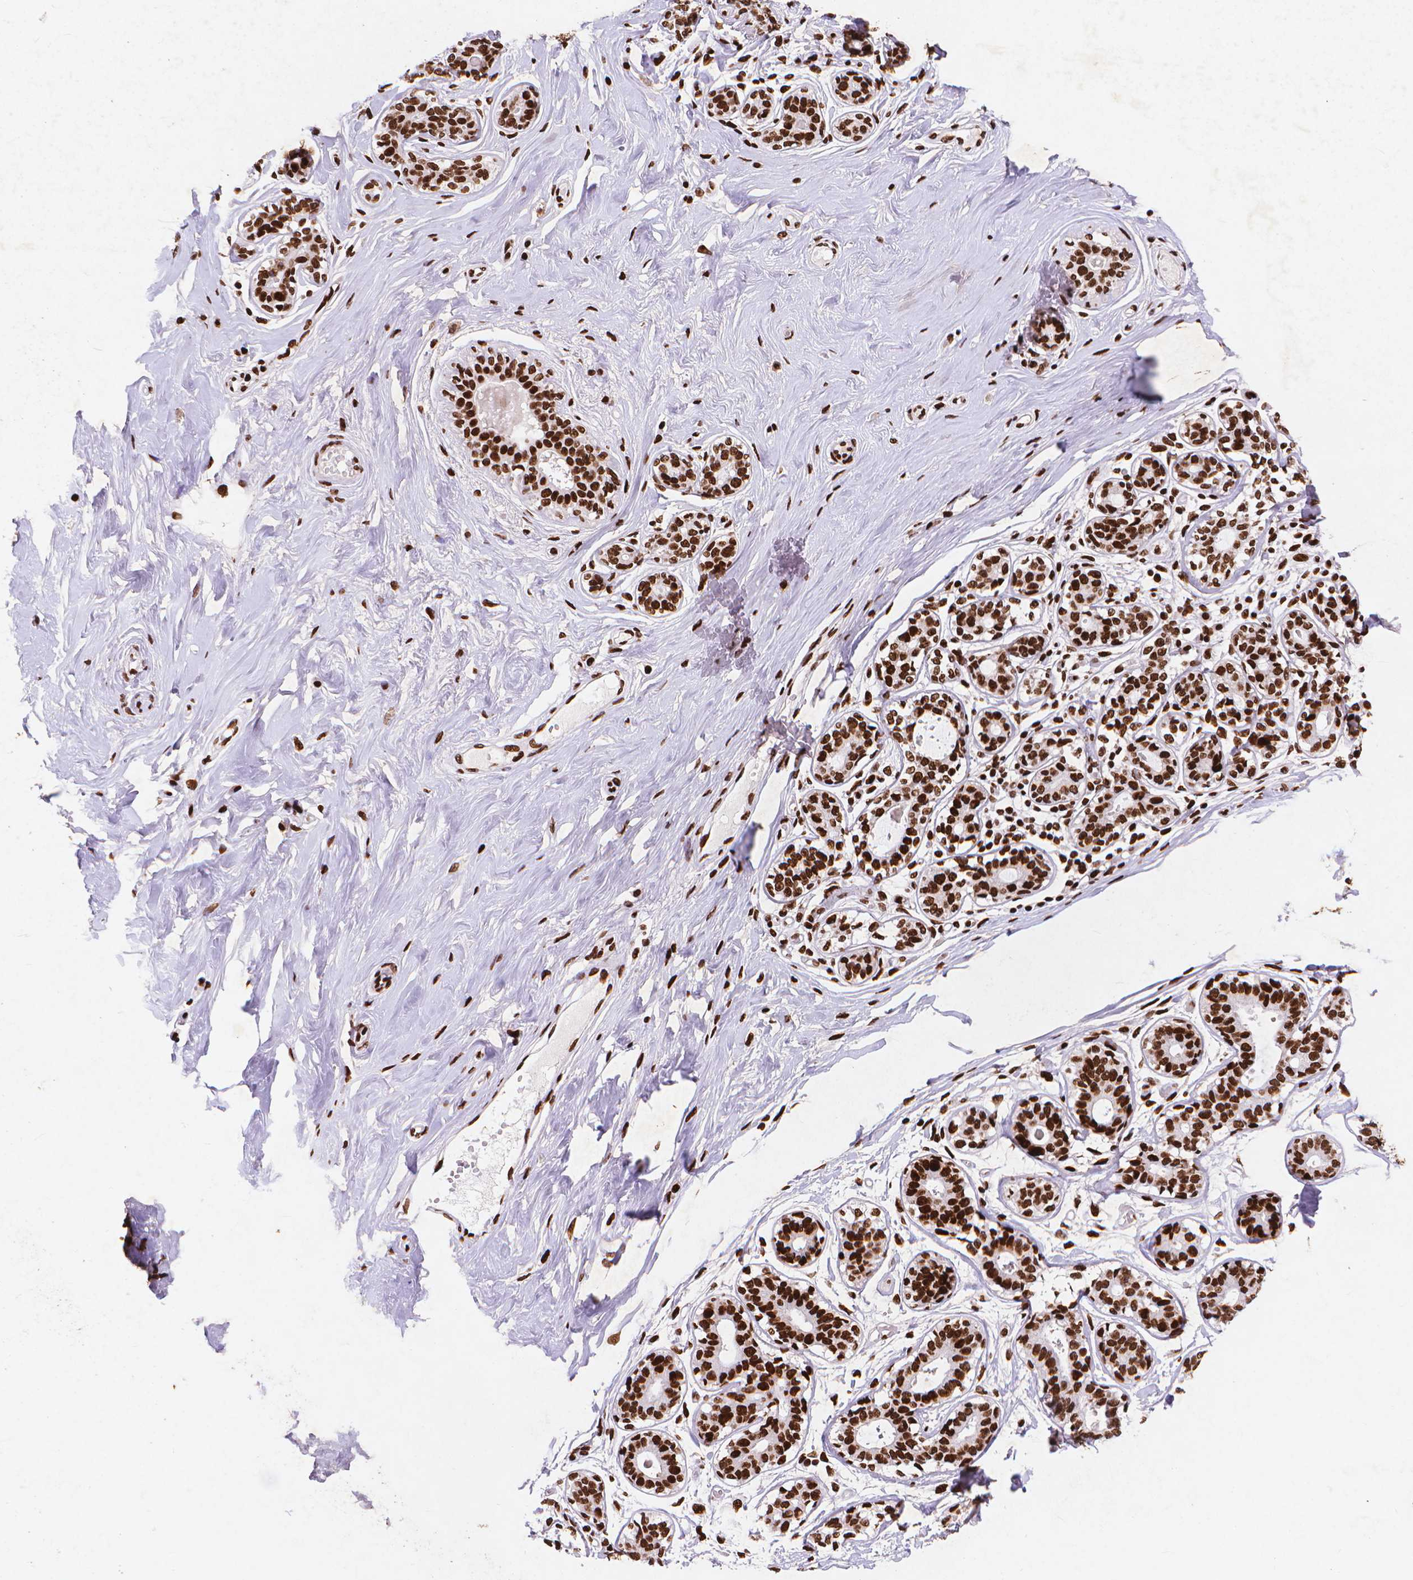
{"staining": {"intensity": "strong", "quantity": "25%-75%", "location": "nuclear"}, "tissue": "breast", "cell_type": "Adipocytes", "image_type": "normal", "snomed": [{"axis": "morphology", "description": "Normal tissue, NOS"}, {"axis": "topography", "description": "Skin"}, {"axis": "topography", "description": "Breast"}], "caption": "Immunohistochemical staining of normal human breast reveals strong nuclear protein staining in about 25%-75% of adipocytes. The protein of interest is stained brown, and the nuclei are stained in blue (DAB (3,3'-diaminobenzidine) IHC with brightfield microscopy, high magnification).", "gene": "CITED2", "patient": {"sex": "female", "age": 43}}